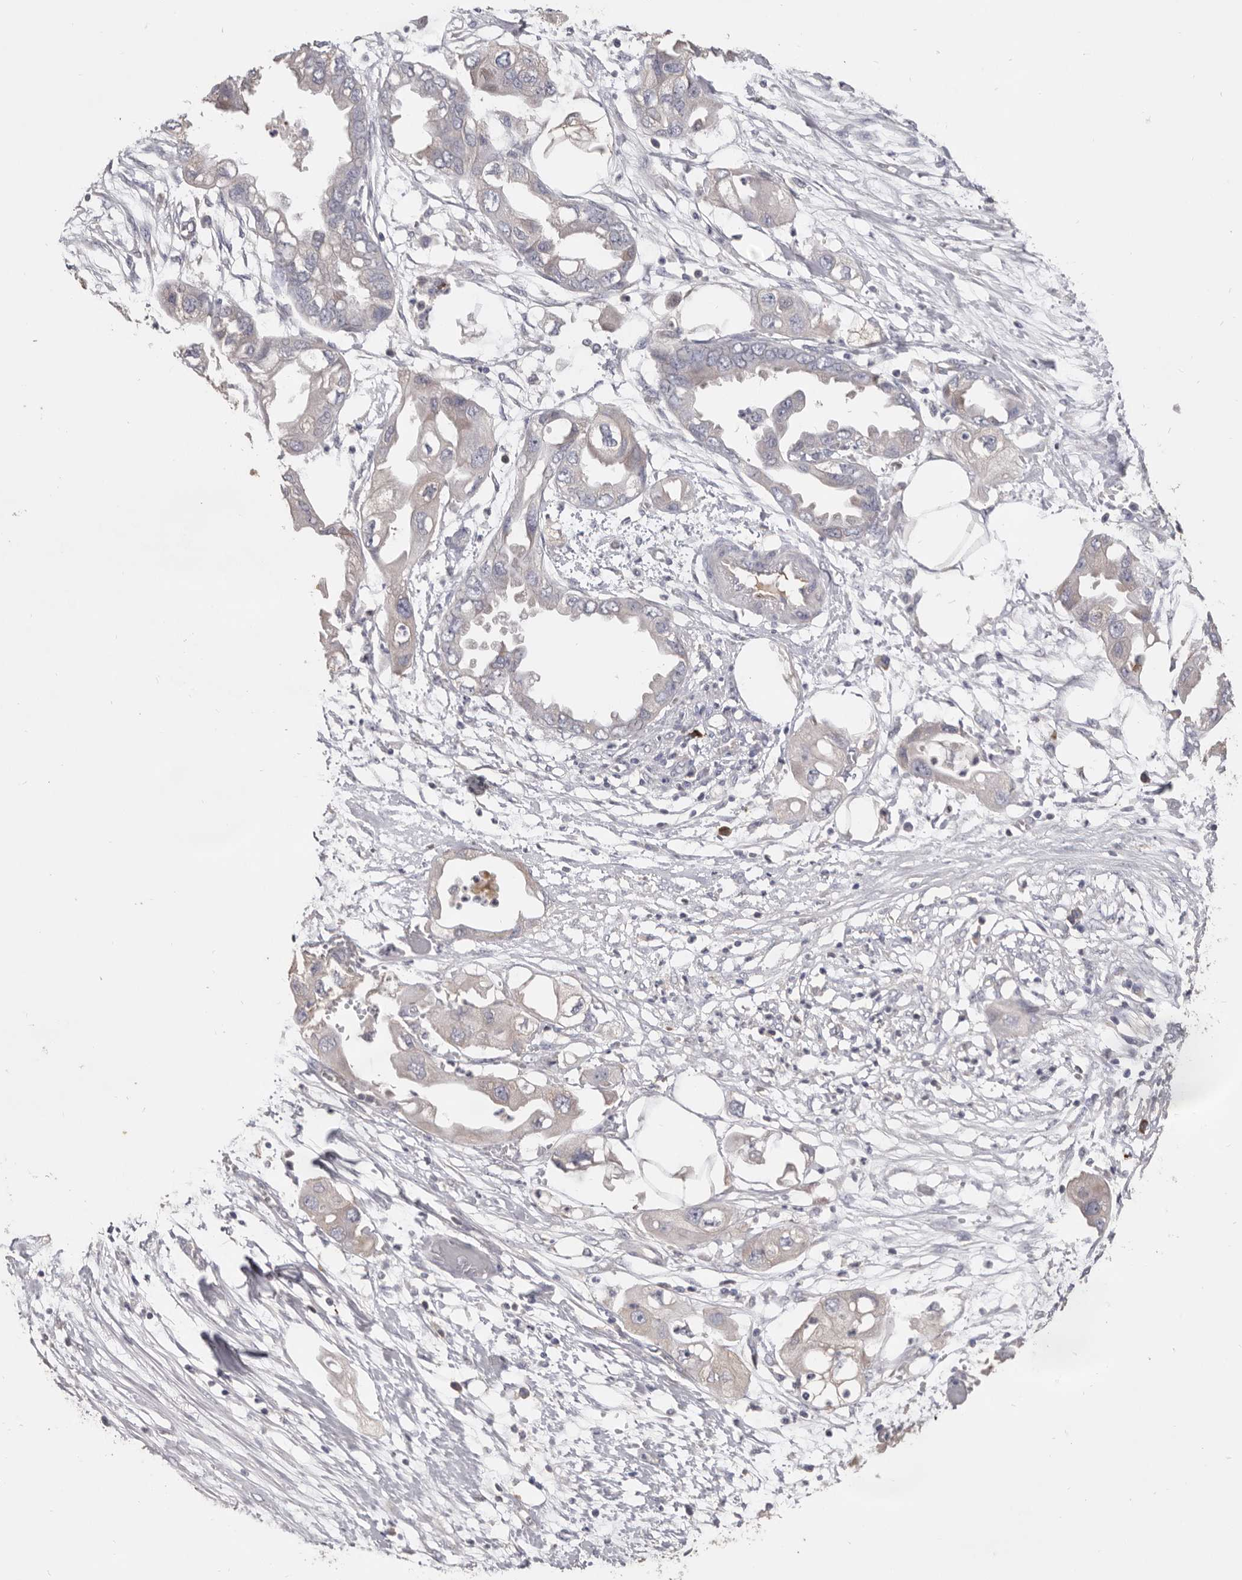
{"staining": {"intensity": "negative", "quantity": "none", "location": "none"}, "tissue": "endometrial cancer", "cell_type": "Tumor cells", "image_type": "cancer", "snomed": [{"axis": "morphology", "description": "Adenocarcinoma, NOS"}, {"axis": "morphology", "description": "Adenocarcinoma, metastatic, NOS"}, {"axis": "topography", "description": "Adipose tissue"}, {"axis": "topography", "description": "Endometrium"}], "caption": "There is no significant staining in tumor cells of endometrial cancer (metastatic adenocarcinoma).", "gene": "HCAR2", "patient": {"sex": "female", "age": 67}}